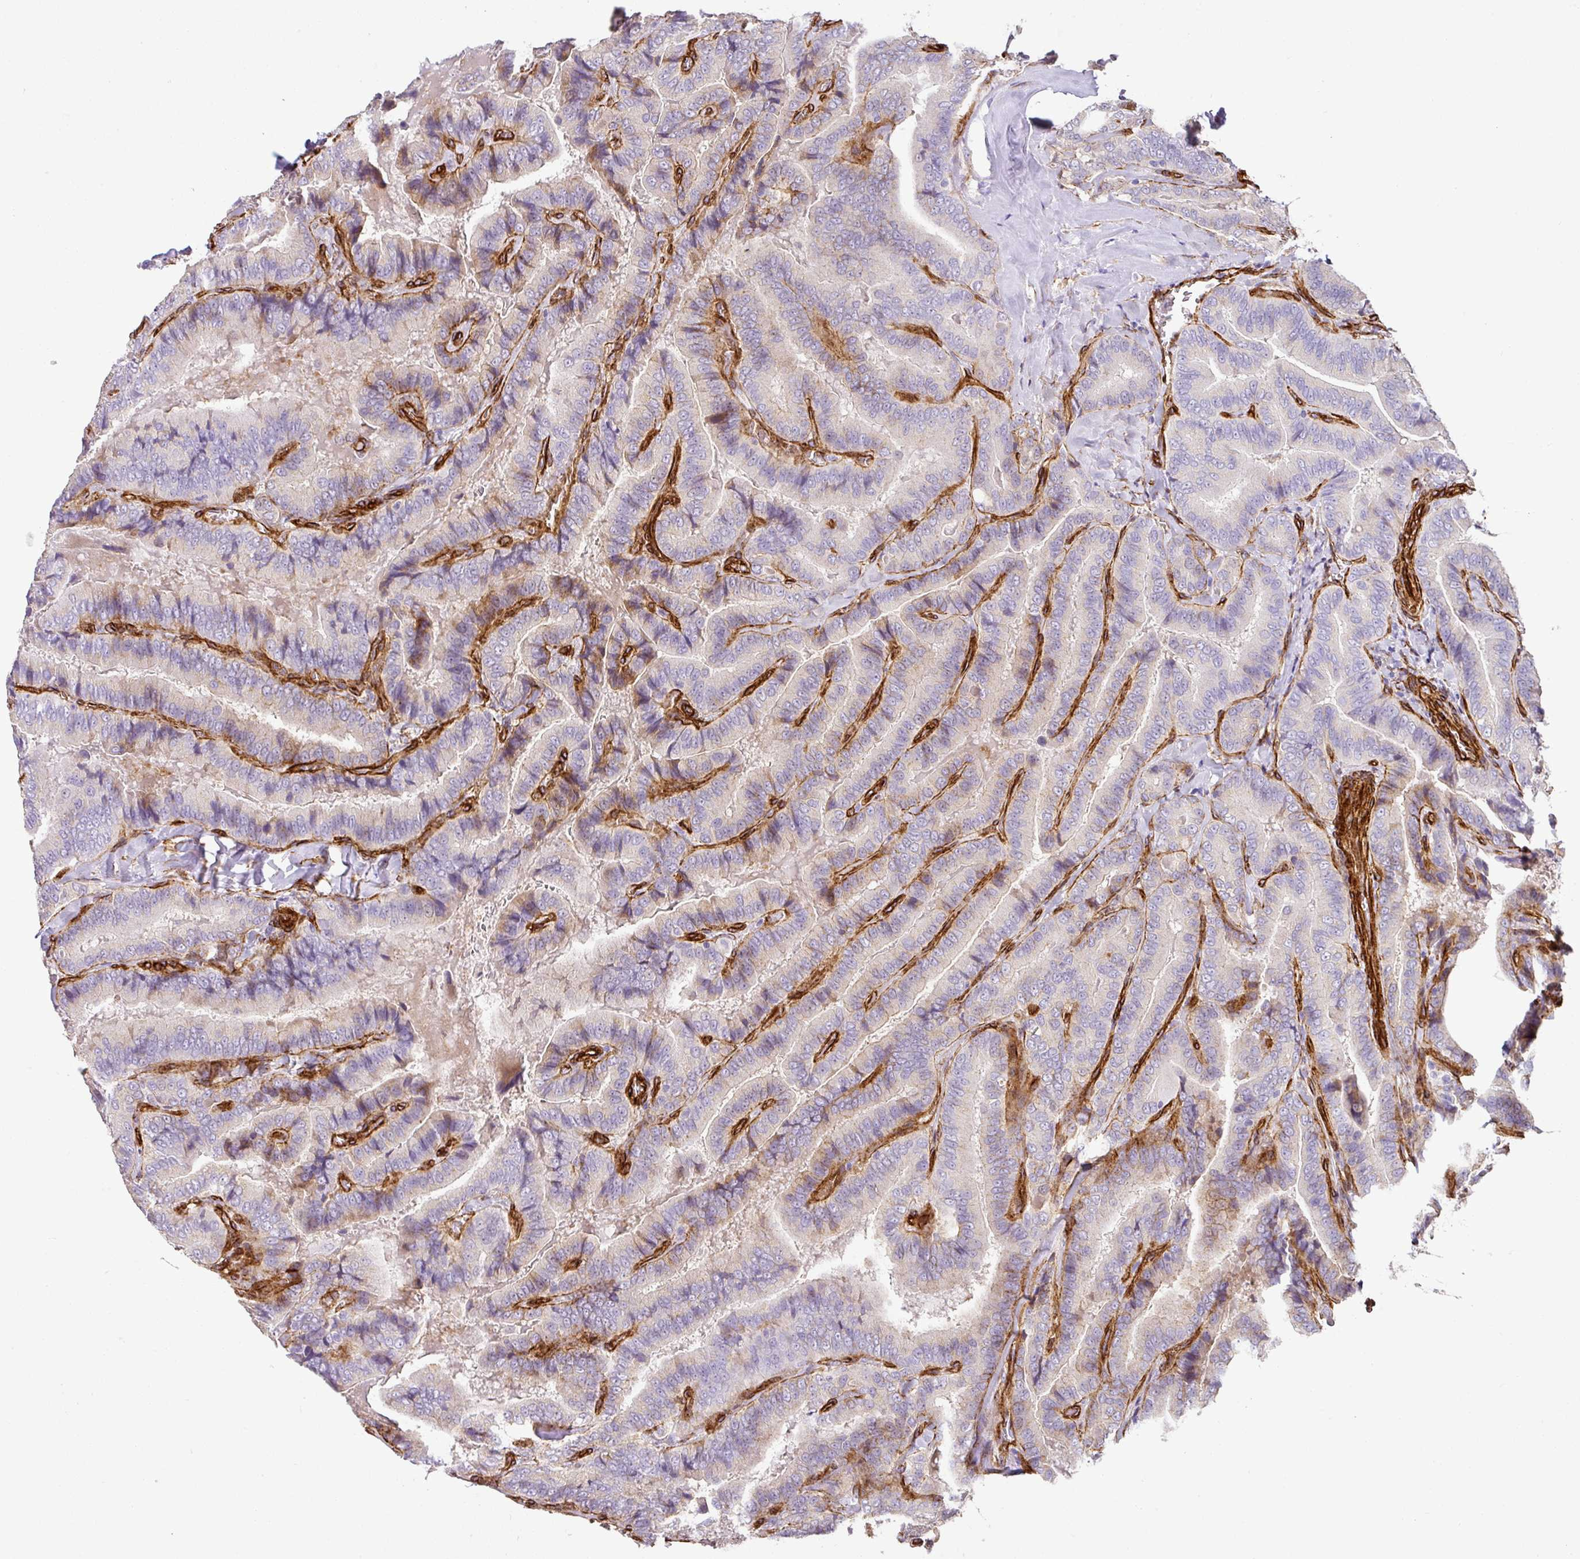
{"staining": {"intensity": "negative", "quantity": "none", "location": "none"}, "tissue": "thyroid cancer", "cell_type": "Tumor cells", "image_type": "cancer", "snomed": [{"axis": "morphology", "description": "Papillary adenocarcinoma, NOS"}, {"axis": "topography", "description": "Thyroid gland"}], "caption": "Image shows no significant protein staining in tumor cells of thyroid cancer (papillary adenocarcinoma).", "gene": "SLC25A17", "patient": {"sex": "male", "age": 61}}